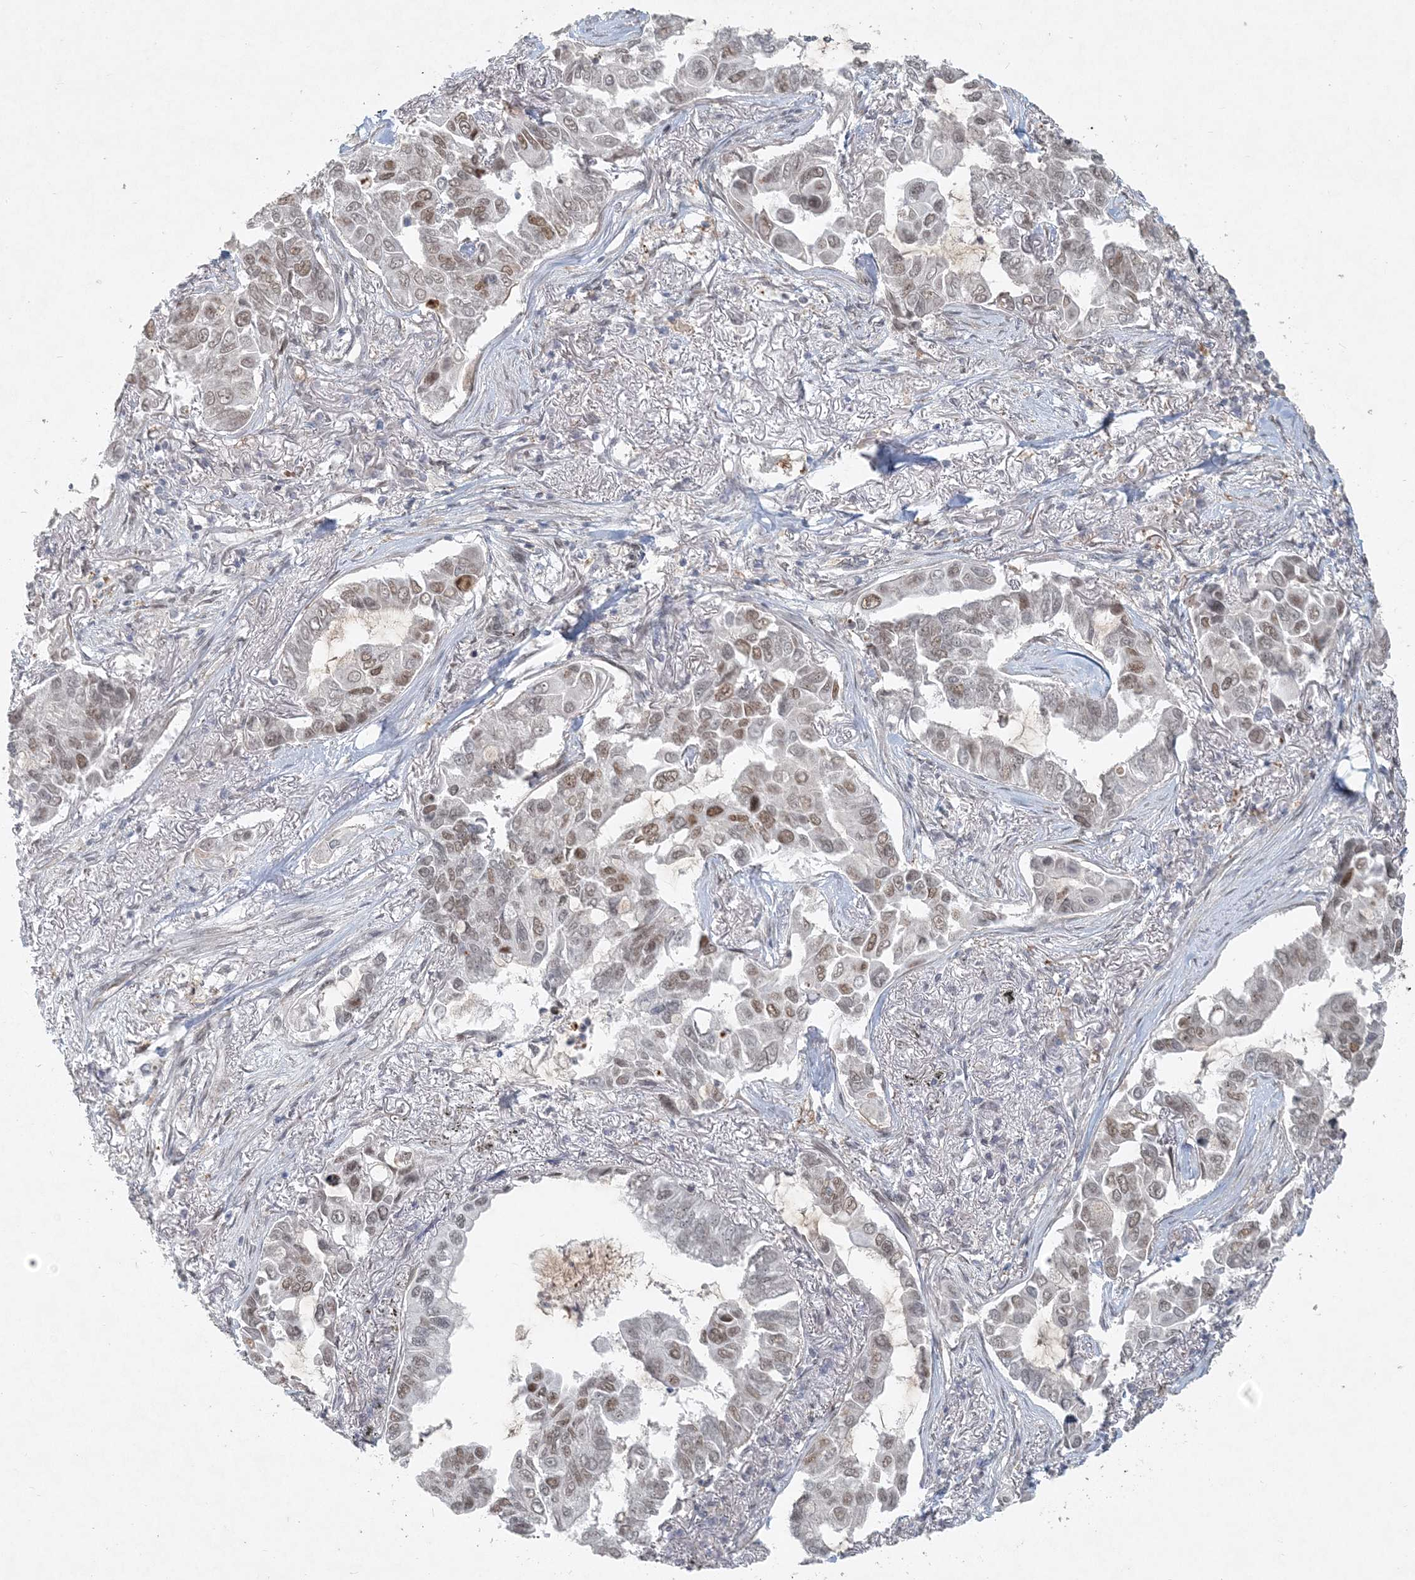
{"staining": {"intensity": "moderate", "quantity": "<25%", "location": "nuclear"}, "tissue": "lung cancer", "cell_type": "Tumor cells", "image_type": "cancer", "snomed": [{"axis": "morphology", "description": "Adenocarcinoma, NOS"}, {"axis": "topography", "description": "Lung"}], "caption": "Immunohistochemistry (IHC) micrograph of human lung cancer (adenocarcinoma) stained for a protein (brown), which exhibits low levels of moderate nuclear positivity in approximately <25% of tumor cells.", "gene": "BAZ1B", "patient": {"sex": "male", "age": 64}}